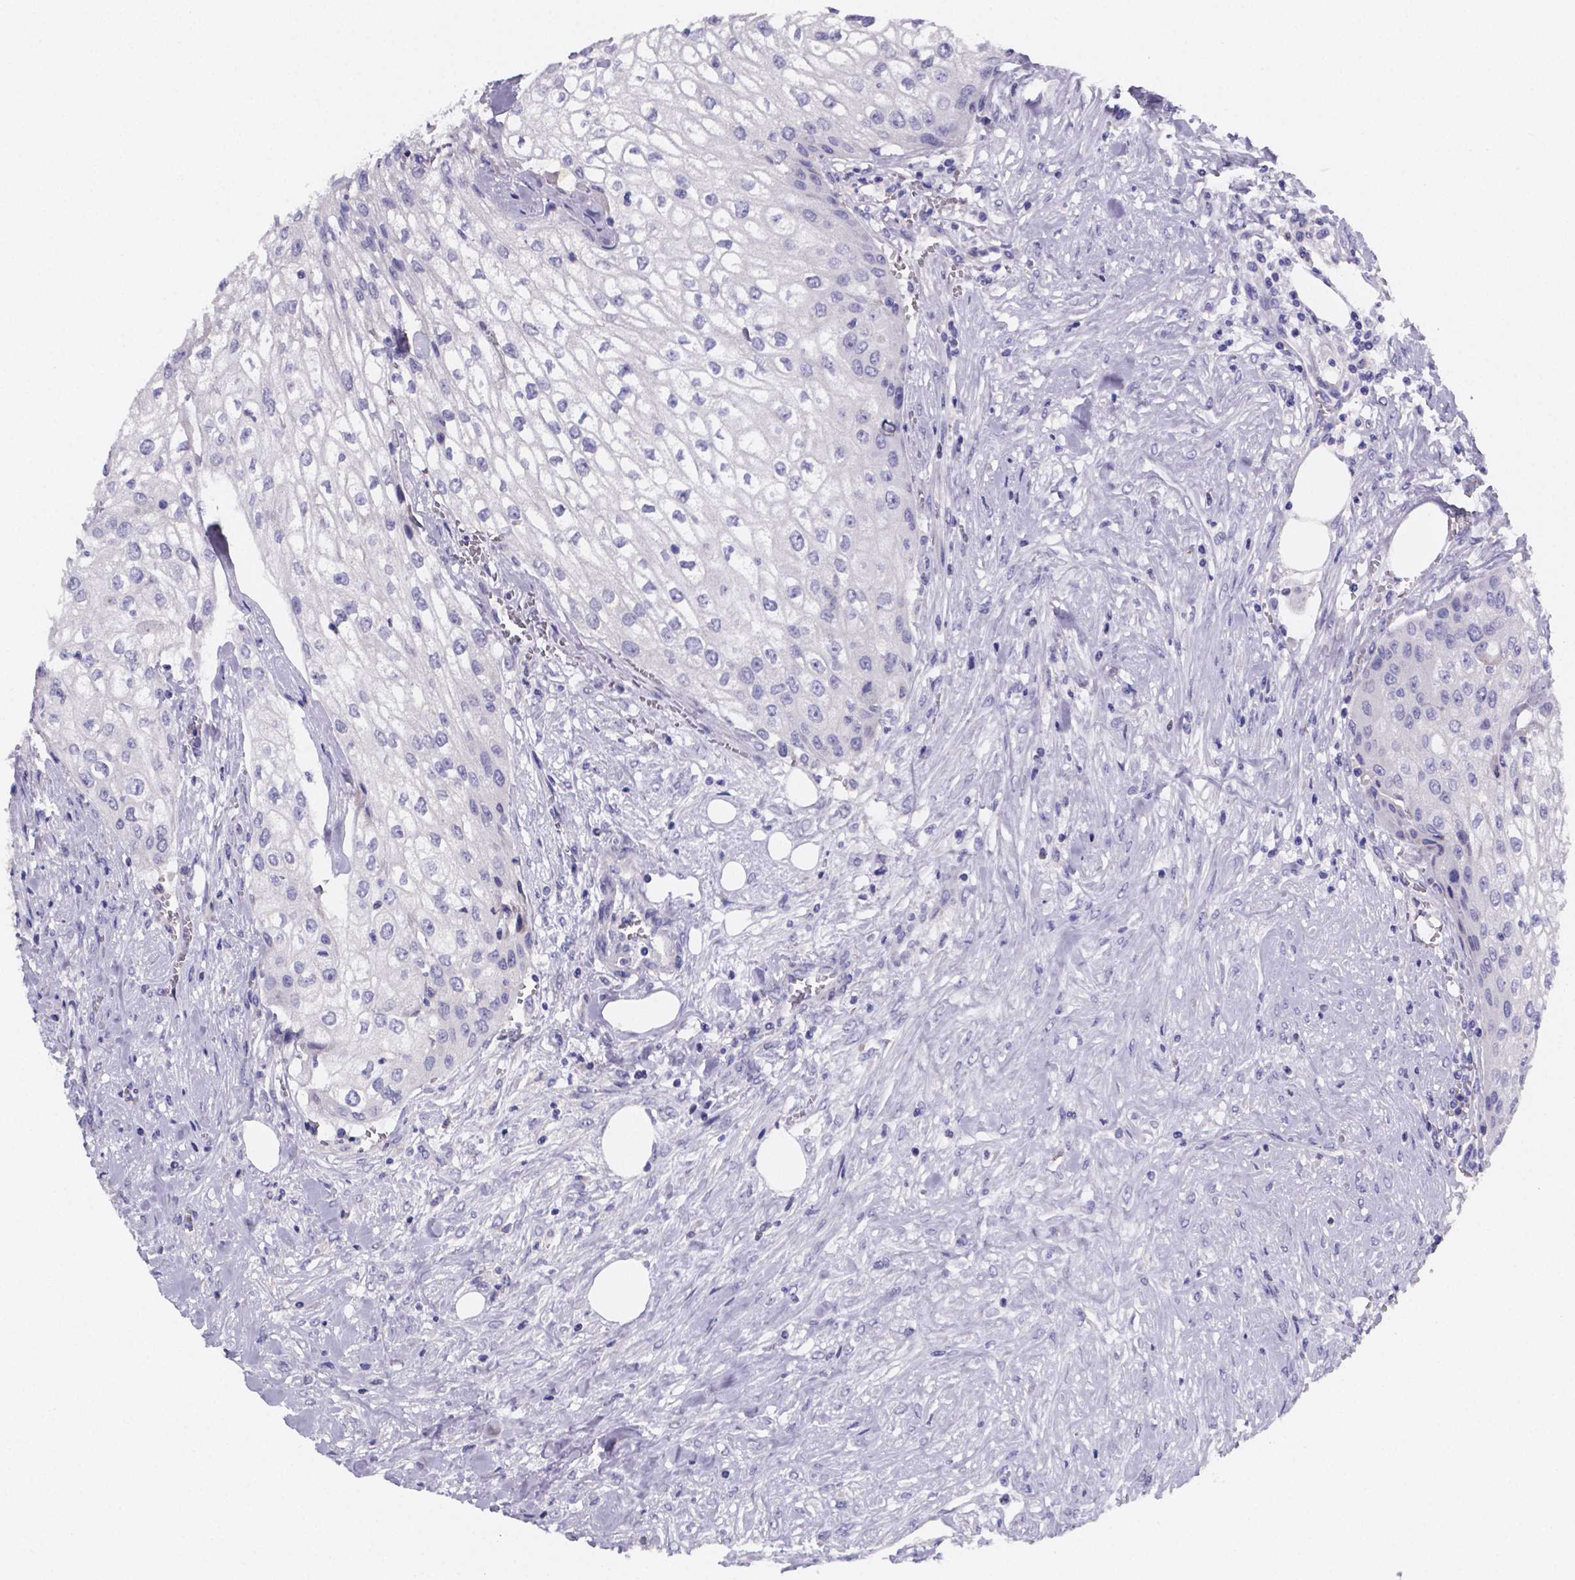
{"staining": {"intensity": "negative", "quantity": "none", "location": "none"}, "tissue": "urothelial cancer", "cell_type": "Tumor cells", "image_type": "cancer", "snomed": [{"axis": "morphology", "description": "Urothelial carcinoma, High grade"}, {"axis": "topography", "description": "Urinary bladder"}], "caption": "High-grade urothelial carcinoma was stained to show a protein in brown. There is no significant expression in tumor cells.", "gene": "PAH", "patient": {"sex": "male", "age": 62}}